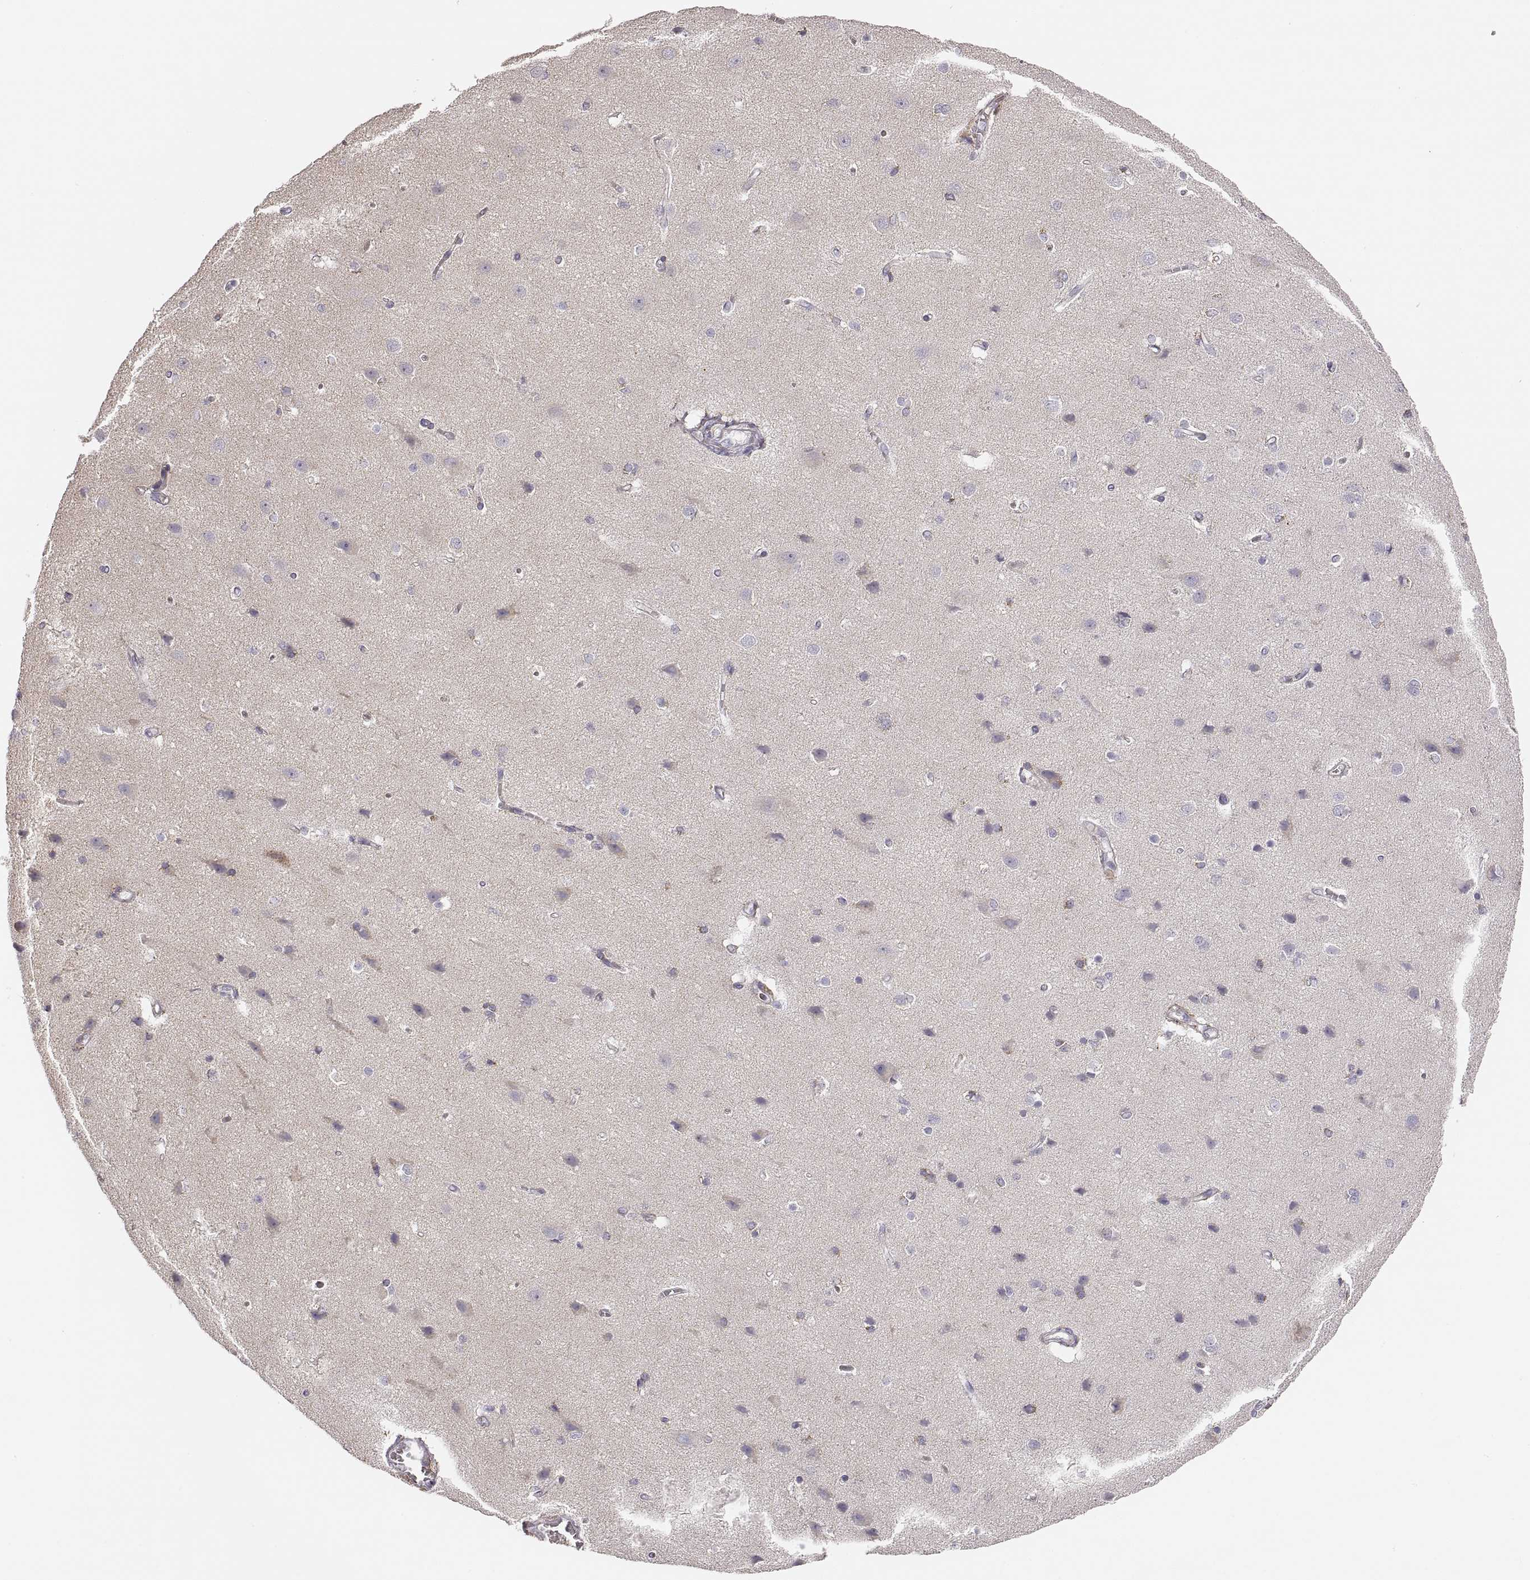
{"staining": {"intensity": "negative", "quantity": "none", "location": "none"}, "tissue": "cerebral cortex", "cell_type": "Endothelial cells", "image_type": "normal", "snomed": [{"axis": "morphology", "description": "Normal tissue, NOS"}, {"axis": "topography", "description": "Cerebral cortex"}], "caption": "IHC photomicrograph of unremarkable human cerebral cortex stained for a protein (brown), which exhibits no positivity in endothelial cells. (IHC, brightfield microscopy, high magnification).", "gene": "RDH13", "patient": {"sex": "male", "age": 37}}